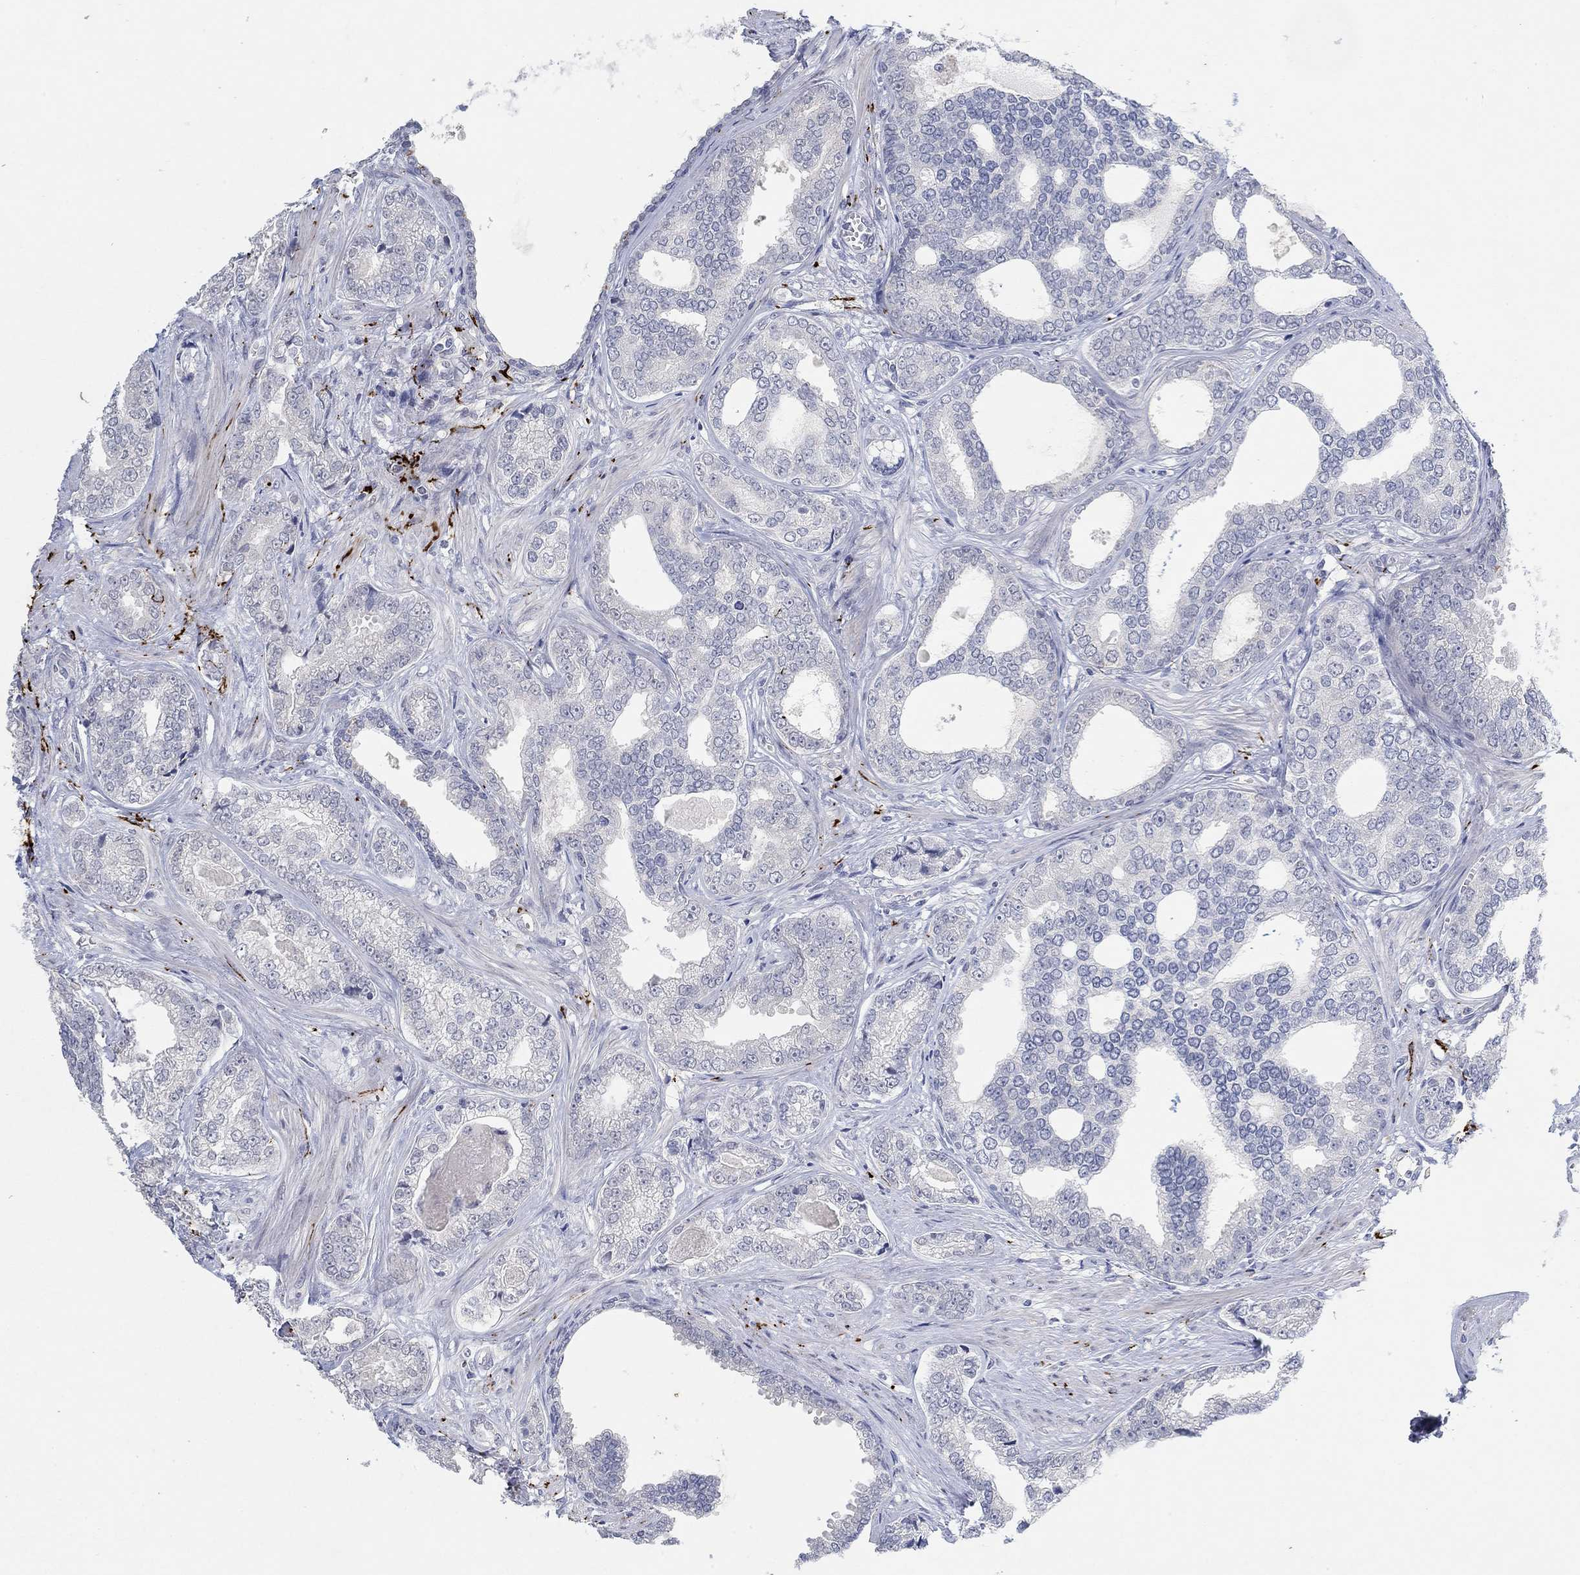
{"staining": {"intensity": "negative", "quantity": "none", "location": "none"}, "tissue": "prostate cancer", "cell_type": "Tumor cells", "image_type": "cancer", "snomed": [{"axis": "morphology", "description": "Adenocarcinoma, NOS"}, {"axis": "topography", "description": "Prostate"}], "caption": "Tumor cells show no significant staining in prostate cancer.", "gene": "VAT1L", "patient": {"sex": "male", "age": 67}}